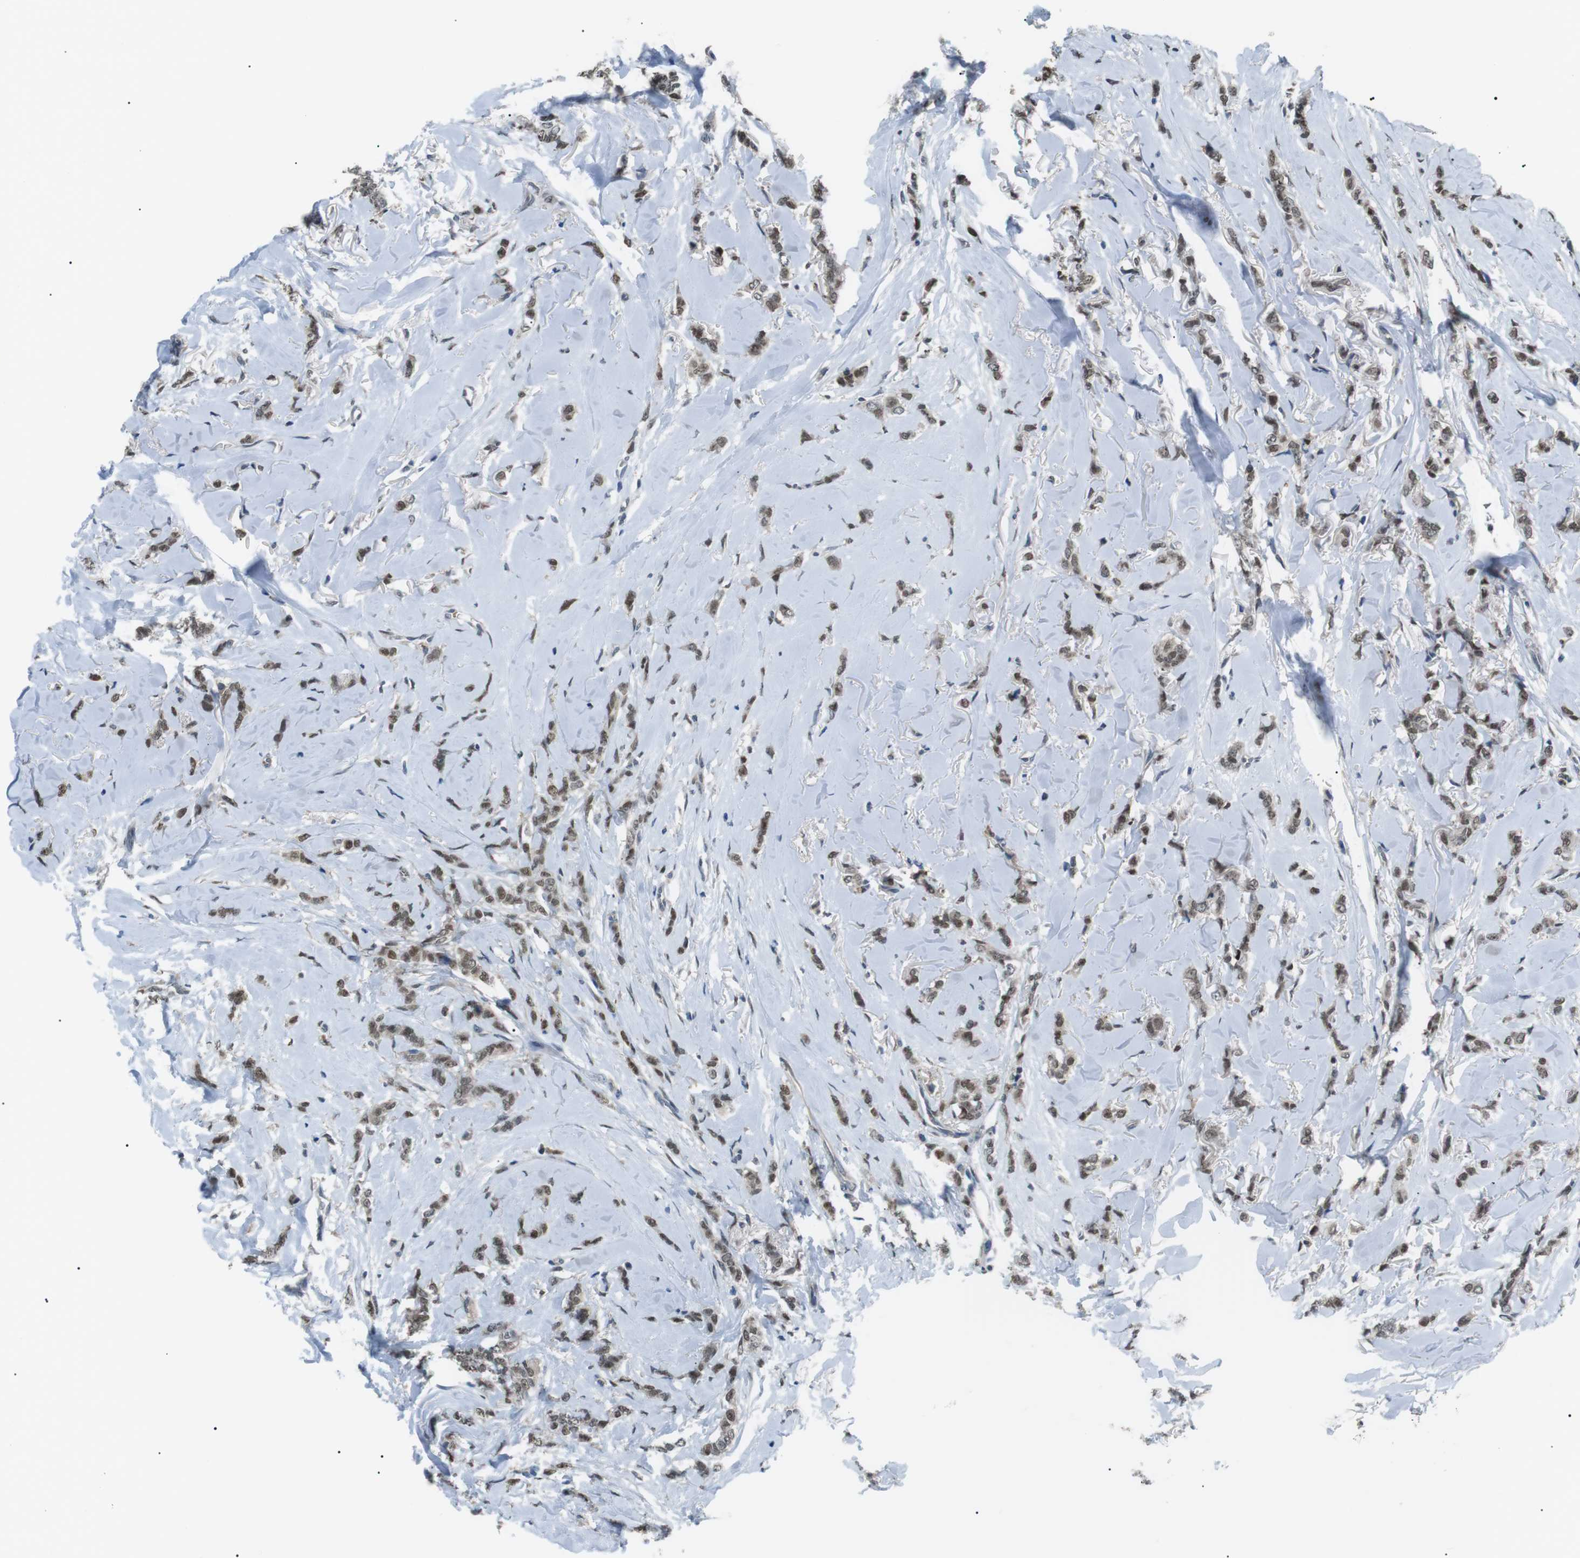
{"staining": {"intensity": "moderate", "quantity": ">75%", "location": "nuclear"}, "tissue": "breast cancer", "cell_type": "Tumor cells", "image_type": "cancer", "snomed": [{"axis": "morphology", "description": "Lobular carcinoma"}, {"axis": "topography", "description": "Skin"}, {"axis": "topography", "description": "Breast"}], "caption": "Brown immunohistochemical staining in human breast cancer (lobular carcinoma) shows moderate nuclear staining in approximately >75% of tumor cells.", "gene": "SRPK2", "patient": {"sex": "female", "age": 46}}